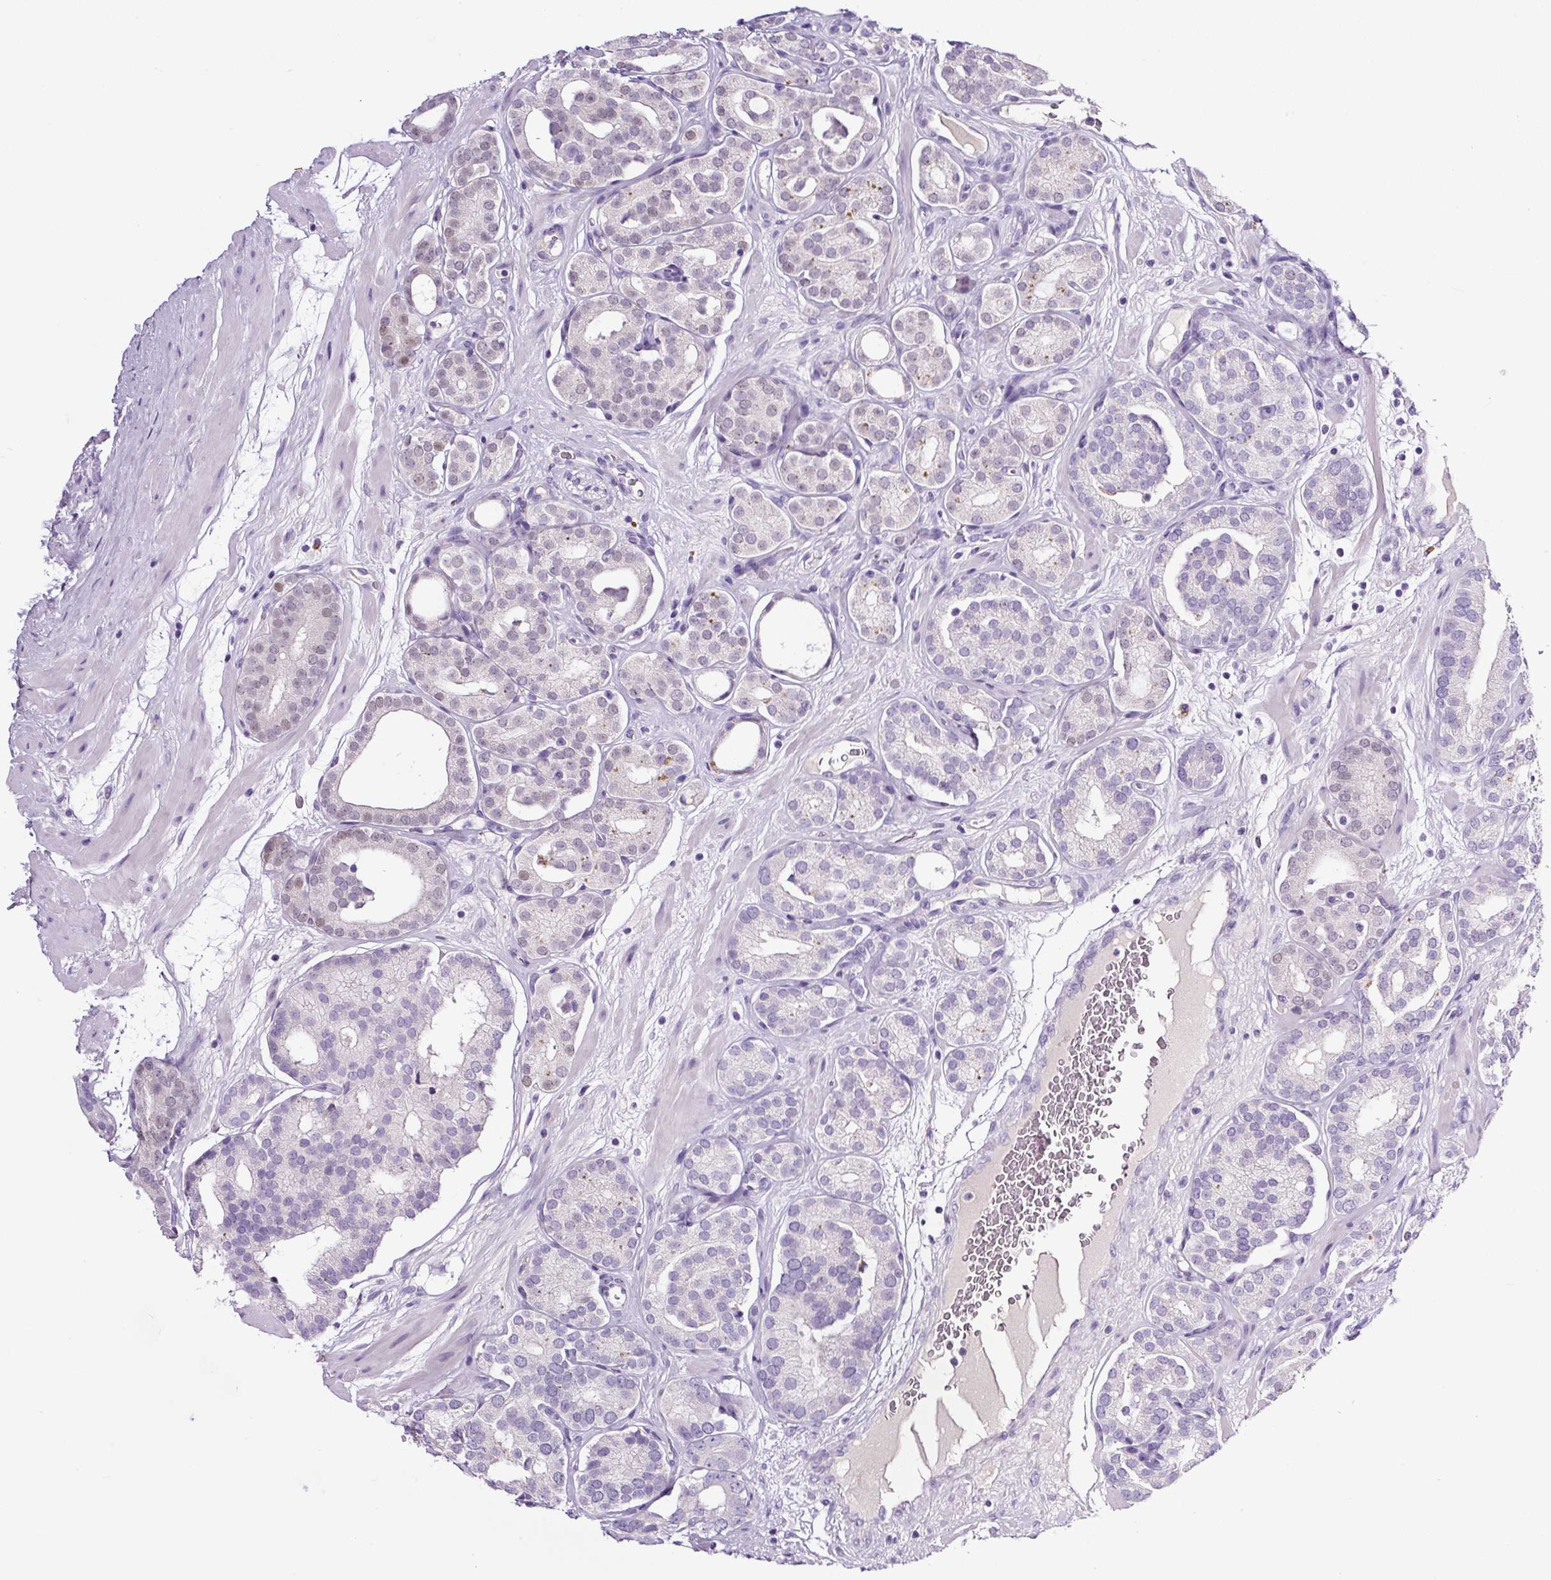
{"staining": {"intensity": "weak", "quantity": "<25%", "location": "nuclear"}, "tissue": "prostate cancer", "cell_type": "Tumor cells", "image_type": "cancer", "snomed": [{"axis": "morphology", "description": "Adenocarcinoma, High grade"}, {"axis": "topography", "description": "Prostate"}], "caption": "The histopathology image shows no staining of tumor cells in adenocarcinoma (high-grade) (prostate).", "gene": "SP8", "patient": {"sex": "male", "age": 66}}